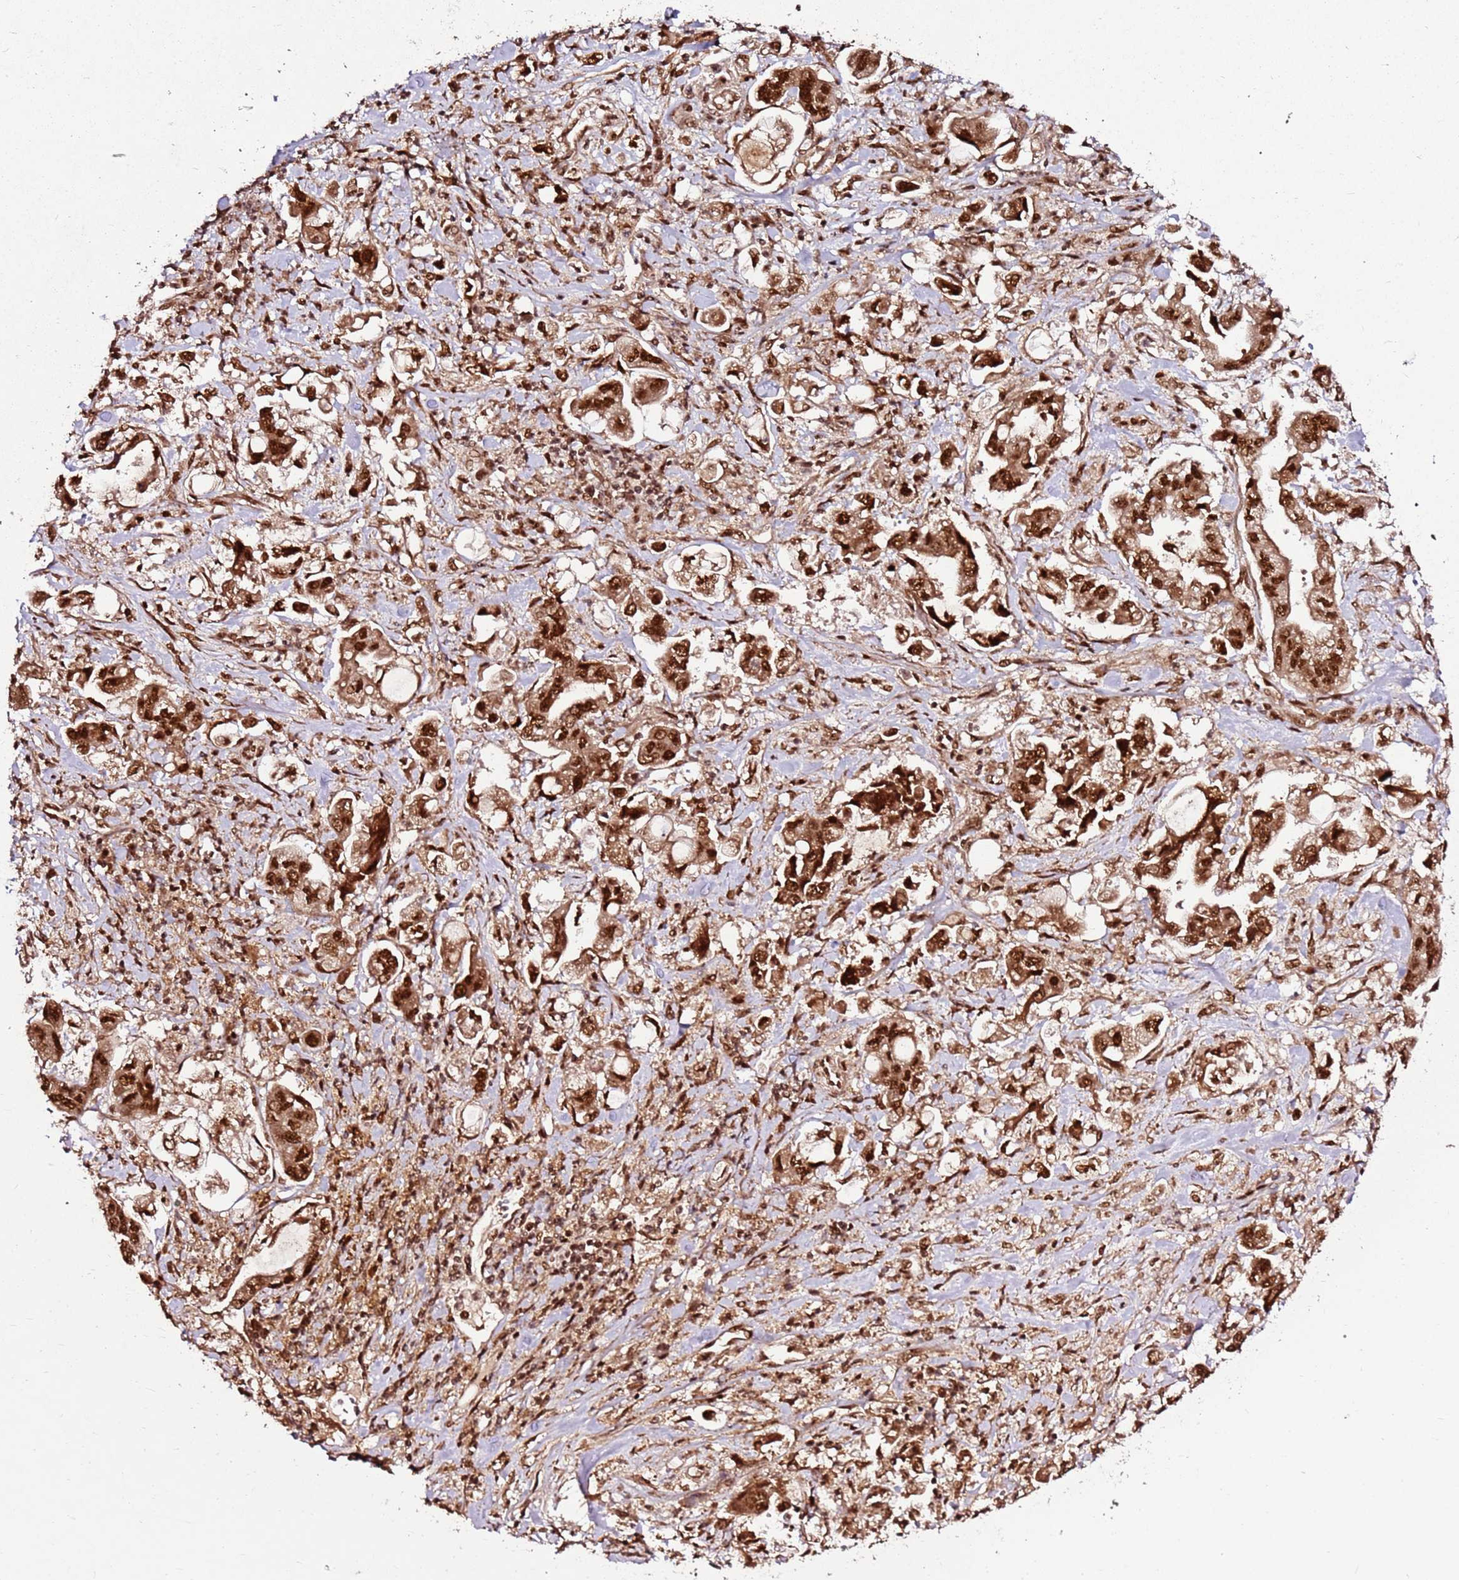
{"staining": {"intensity": "strong", "quantity": ">75%", "location": "nuclear"}, "tissue": "stomach cancer", "cell_type": "Tumor cells", "image_type": "cancer", "snomed": [{"axis": "morphology", "description": "Adenocarcinoma, NOS"}, {"axis": "topography", "description": "Stomach"}], "caption": "Stomach adenocarcinoma stained for a protein (brown) exhibits strong nuclear positive expression in about >75% of tumor cells.", "gene": "XRN2", "patient": {"sex": "male", "age": 62}}